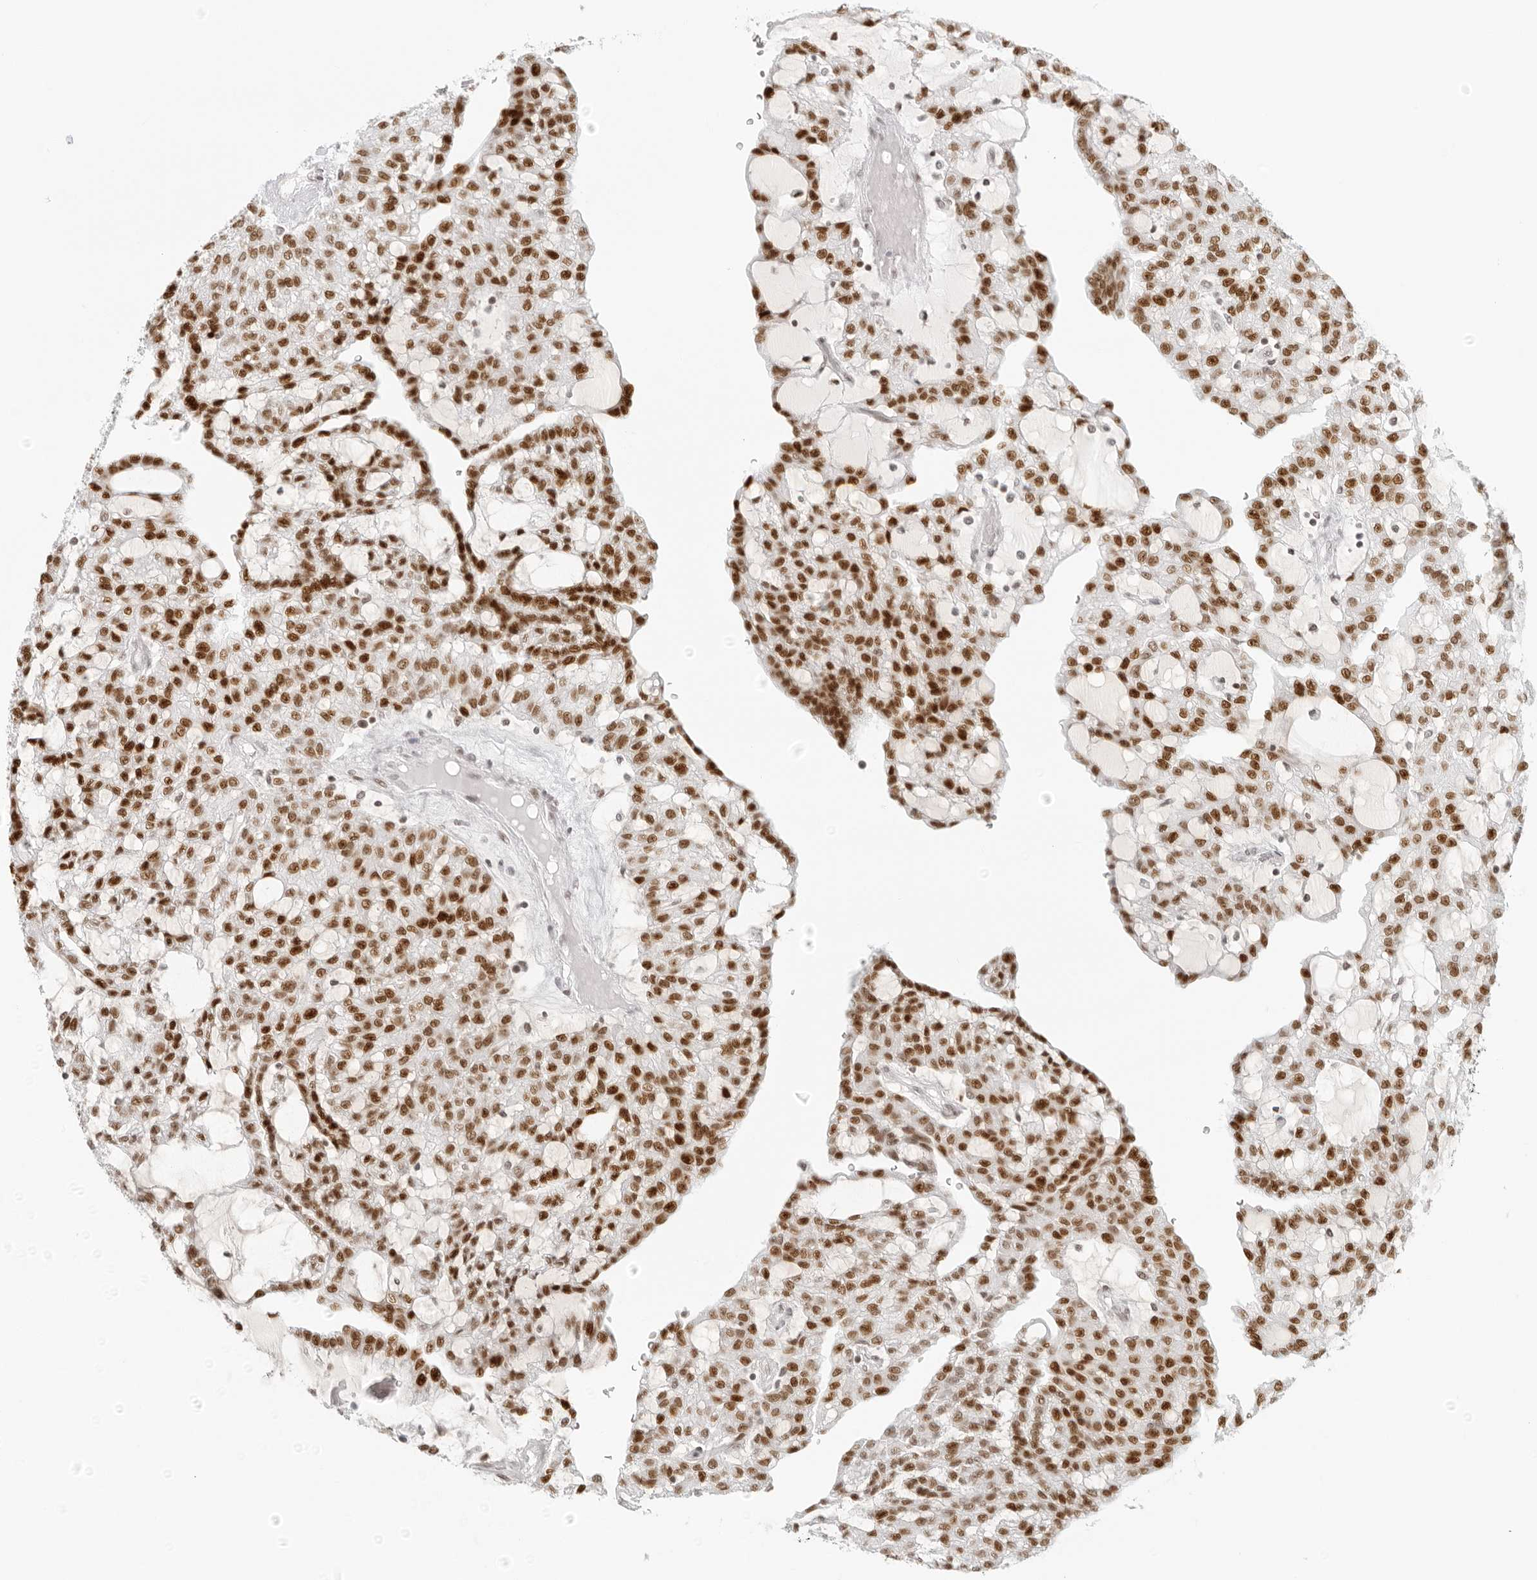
{"staining": {"intensity": "moderate", "quantity": ">75%", "location": "nuclear"}, "tissue": "renal cancer", "cell_type": "Tumor cells", "image_type": "cancer", "snomed": [{"axis": "morphology", "description": "Adenocarcinoma, NOS"}, {"axis": "topography", "description": "Kidney"}], "caption": "Renal cancer (adenocarcinoma) tissue exhibits moderate nuclear staining in about >75% of tumor cells, visualized by immunohistochemistry. The staining was performed using DAB to visualize the protein expression in brown, while the nuclei were stained in blue with hematoxylin (Magnification: 20x).", "gene": "RCC1", "patient": {"sex": "male", "age": 63}}